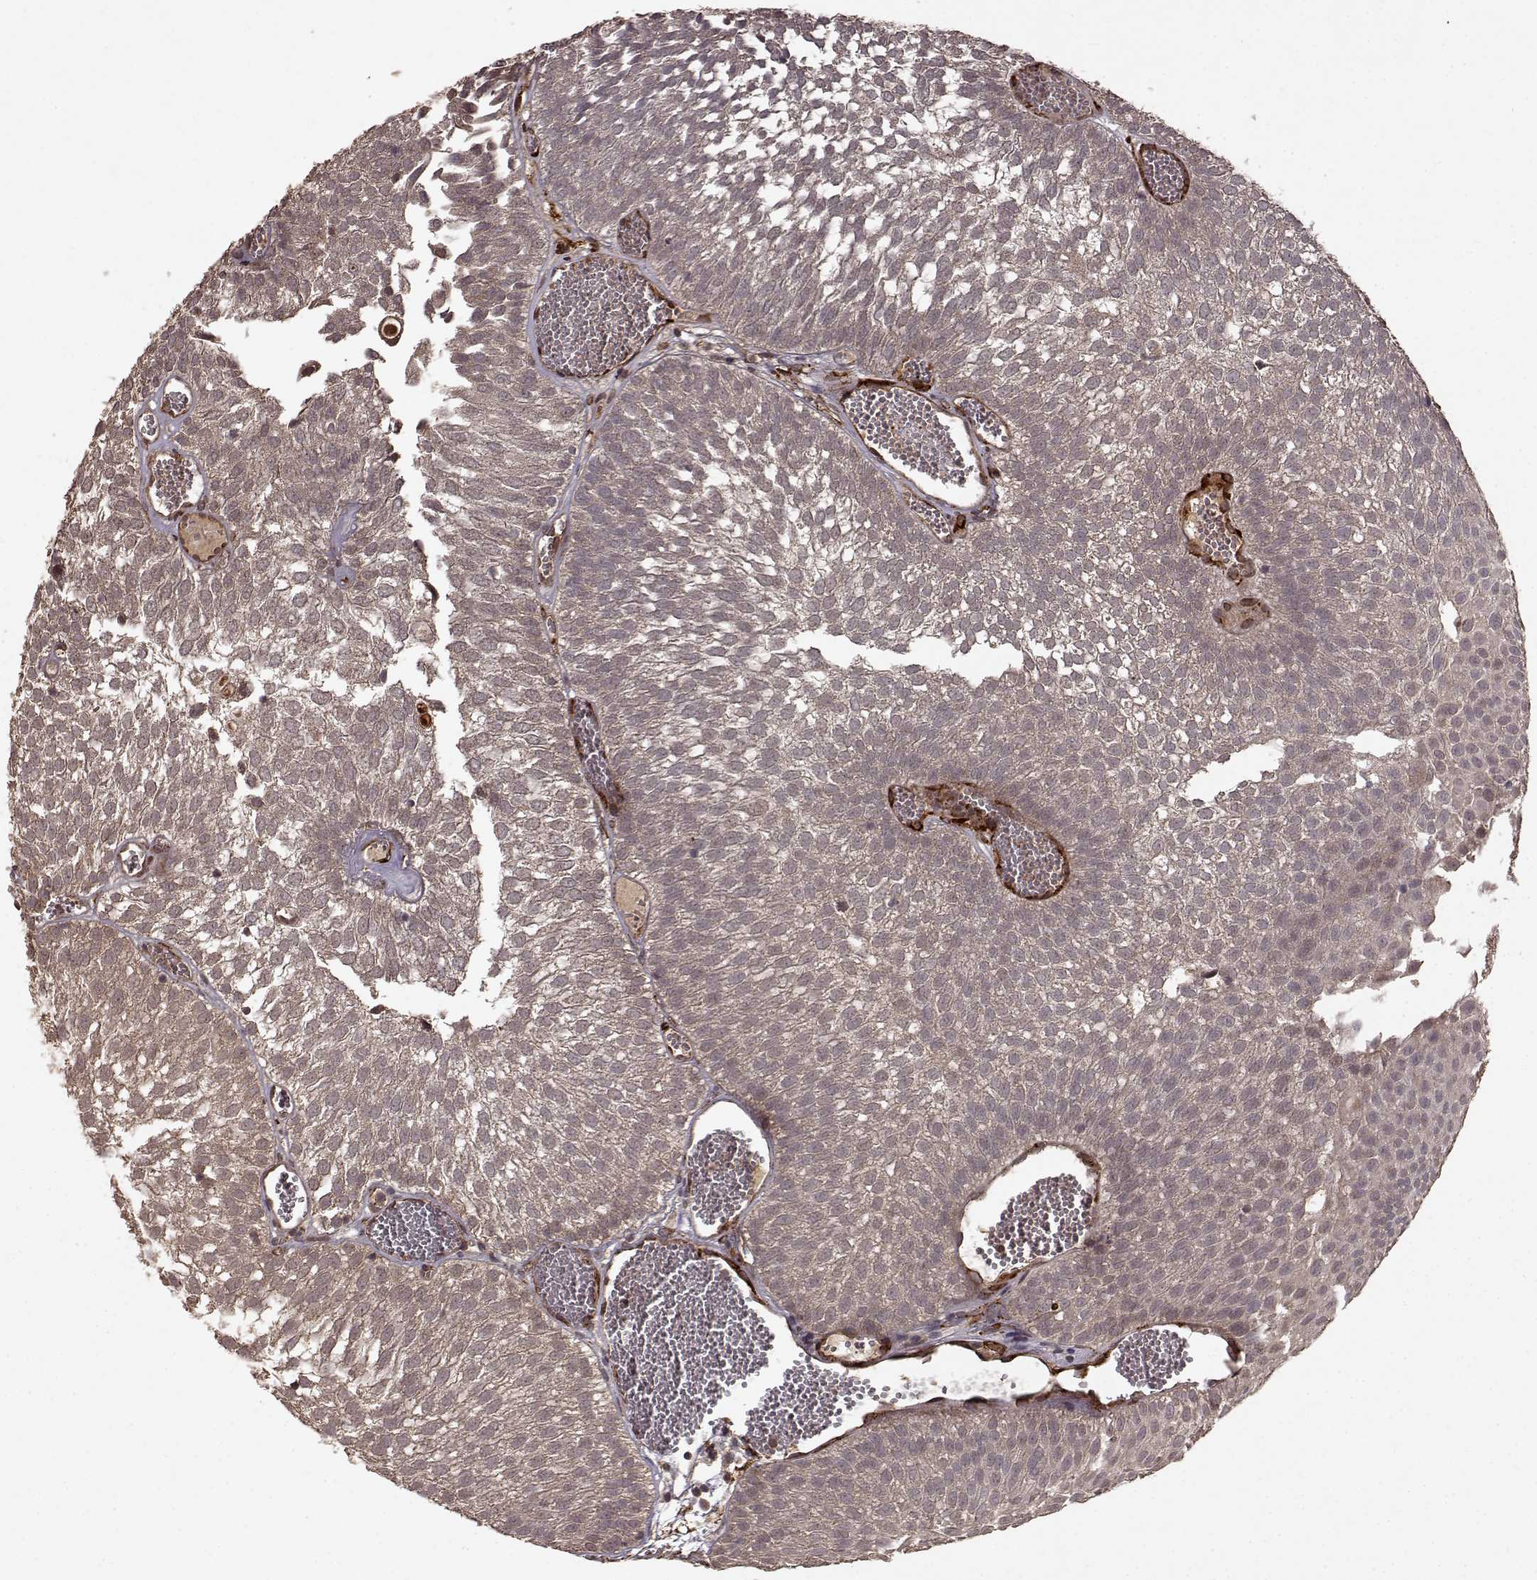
{"staining": {"intensity": "weak", "quantity": "<25%", "location": "cytoplasmic/membranous"}, "tissue": "urothelial cancer", "cell_type": "Tumor cells", "image_type": "cancer", "snomed": [{"axis": "morphology", "description": "Urothelial carcinoma, Low grade"}, {"axis": "topography", "description": "Urinary bladder"}], "caption": "Immunohistochemistry (IHC) micrograph of human urothelial cancer stained for a protein (brown), which displays no positivity in tumor cells.", "gene": "FSTL1", "patient": {"sex": "male", "age": 52}}